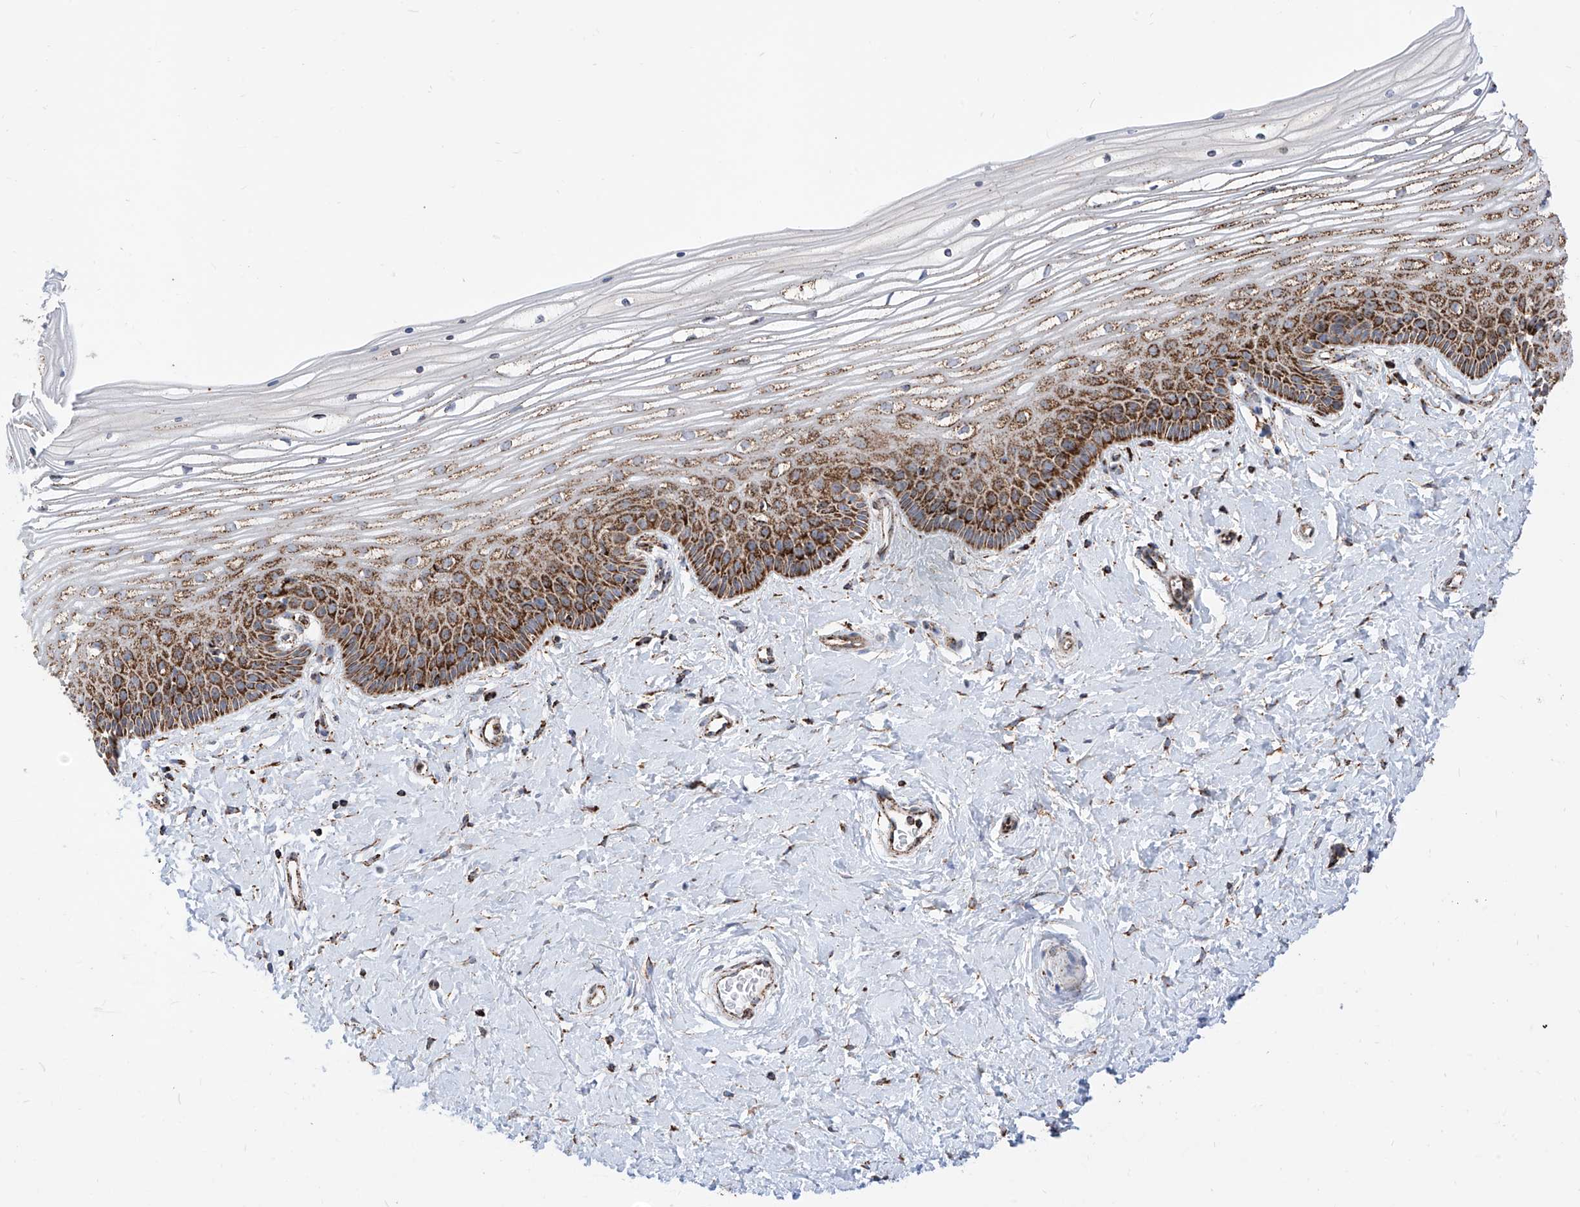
{"staining": {"intensity": "strong", "quantity": "25%-75%", "location": "cytoplasmic/membranous"}, "tissue": "vagina", "cell_type": "Squamous epithelial cells", "image_type": "normal", "snomed": [{"axis": "morphology", "description": "Normal tissue, NOS"}, {"axis": "topography", "description": "Vagina"}, {"axis": "topography", "description": "Cervix"}], "caption": "Vagina stained for a protein exhibits strong cytoplasmic/membranous positivity in squamous epithelial cells. (DAB IHC with brightfield microscopy, high magnification).", "gene": "COX5B", "patient": {"sex": "female", "age": 40}}